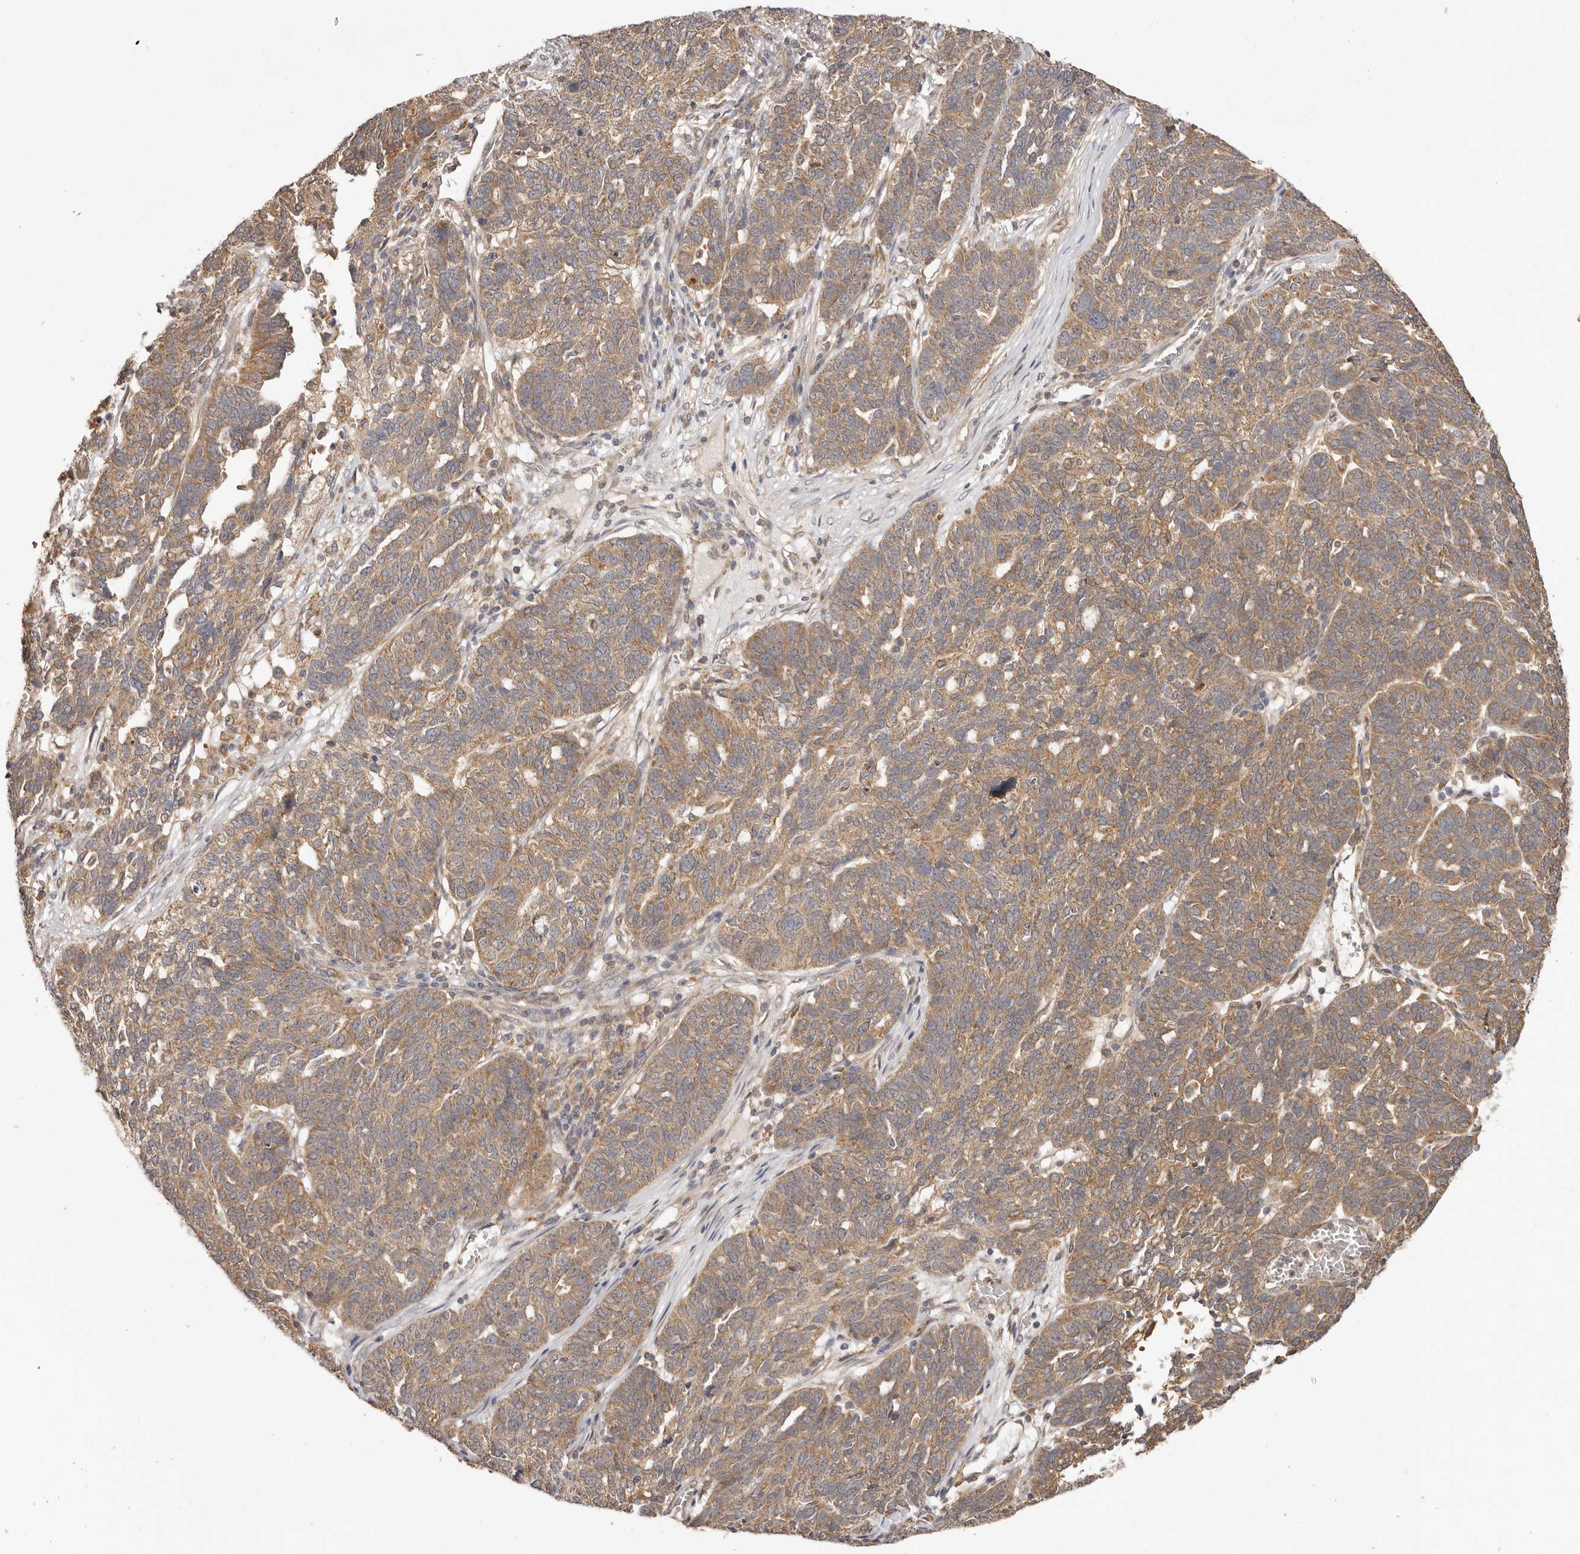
{"staining": {"intensity": "moderate", "quantity": ">75%", "location": "cytoplasmic/membranous"}, "tissue": "ovarian cancer", "cell_type": "Tumor cells", "image_type": "cancer", "snomed": [{"axis": "morphology", "description": "Cystadenocarcinoma, serous, NOS"}, {"axis": "topography", "description": "Ovary"}], "caption": "Ovarian cancer (serous cystadenocarcinoma) stained for a protein (brown) demonstrates moderate cytoplasmic/membranous positive positivity in about >75% of tumor cells.", "gene": "UBR2", "patient": {"sex": "female", "age": 59}}